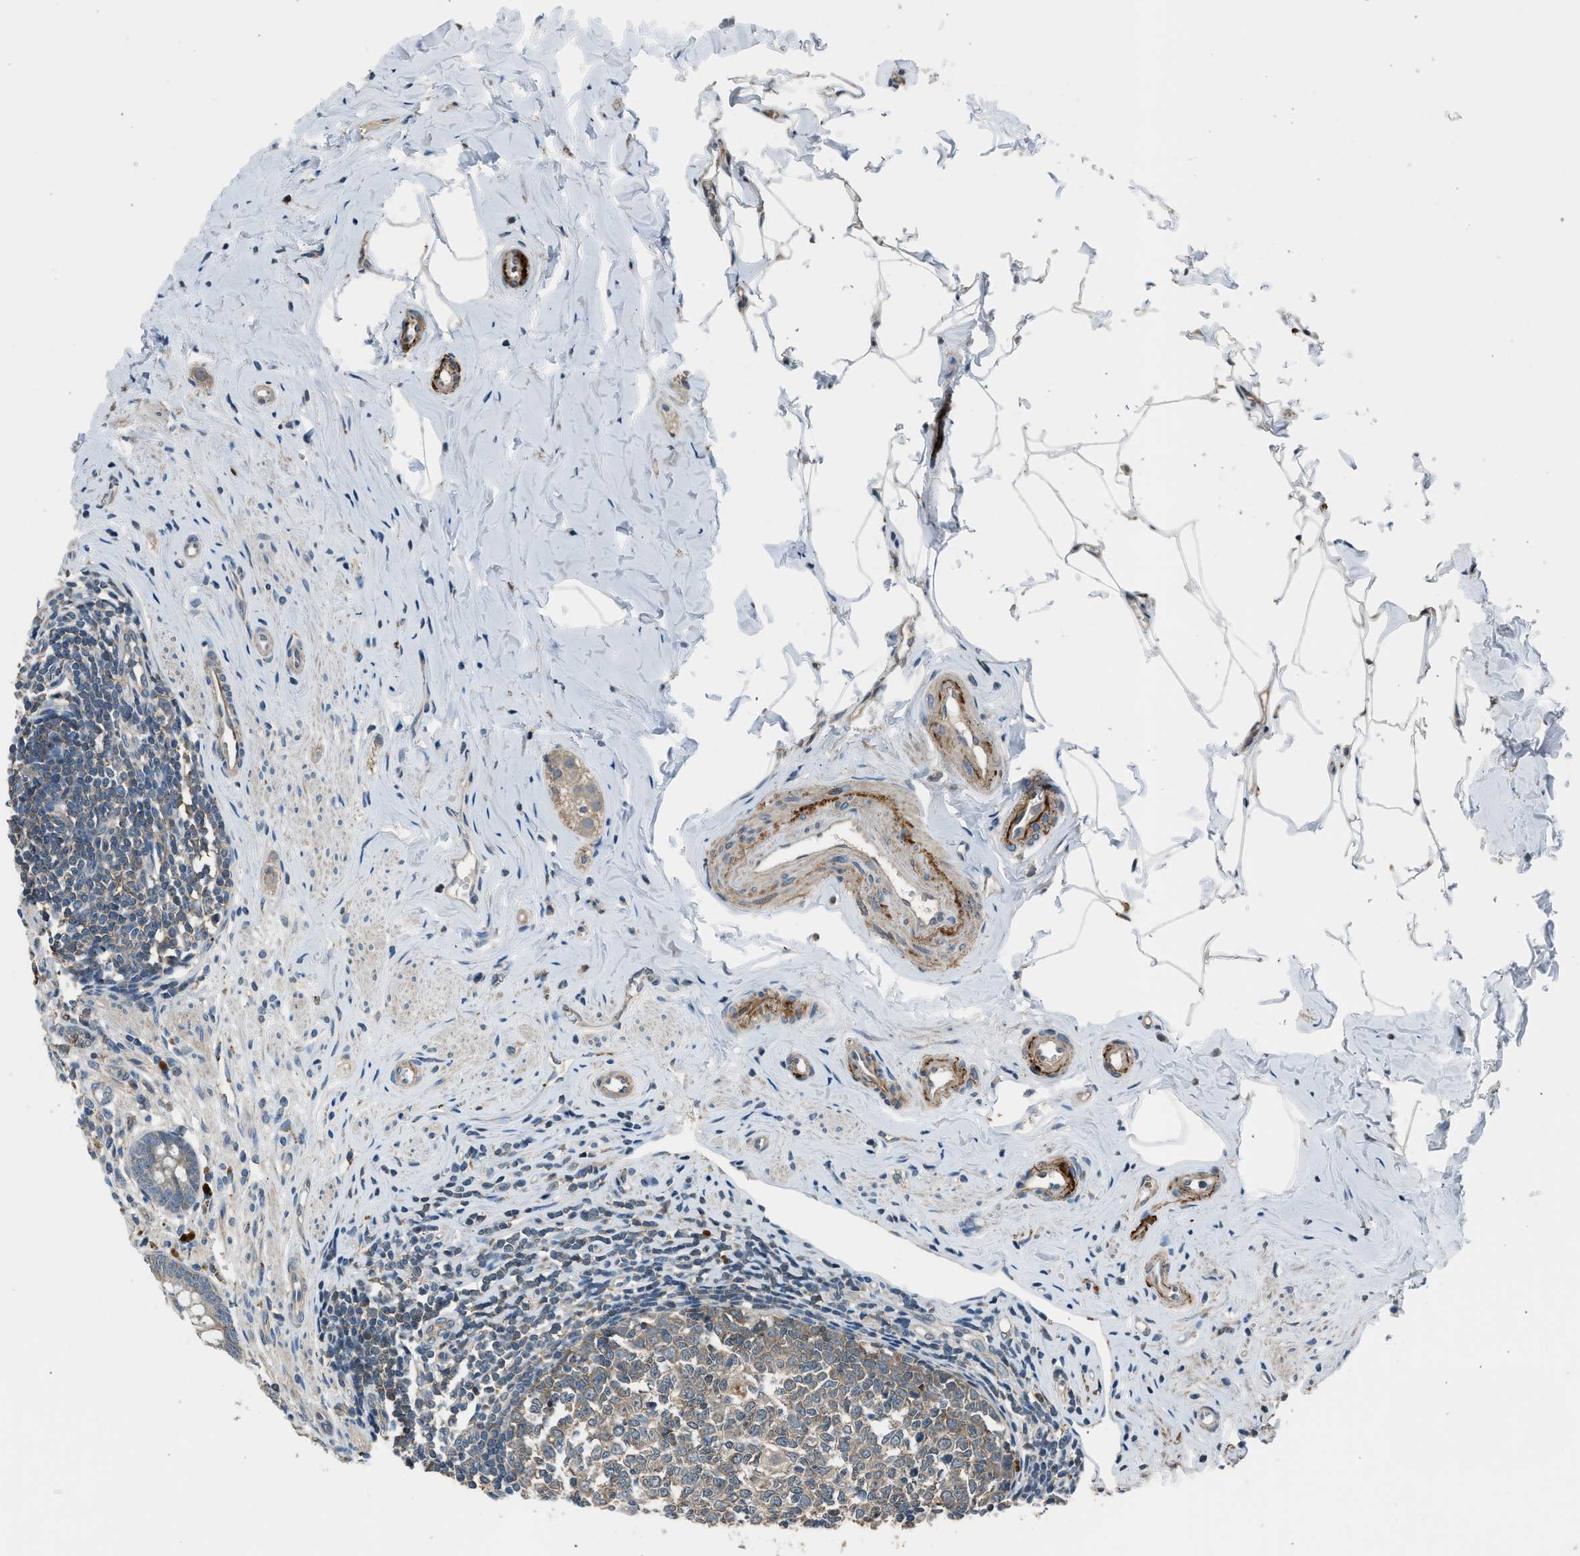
{"staining": {"intensity": "weak", "quantity": "25%-75%", "location": "cytoplasmic/membranous"}, "tissue": "appendix", "cell_type": "Glandular cells", "image_type": "normal", "snomed": [{"axis": "morphology", "description": "Normal tissue, NOS"}, {"axis": "topography", "description": "Appendix"}], "caption": "Immunohistochemical staining of unremarkable human appendix shows weak cytoplasmic/membranous protein staining in about 25%-75% of glandular cells.", "gene": "LMLN", "patient": {"sex": "male", "age": 56}}